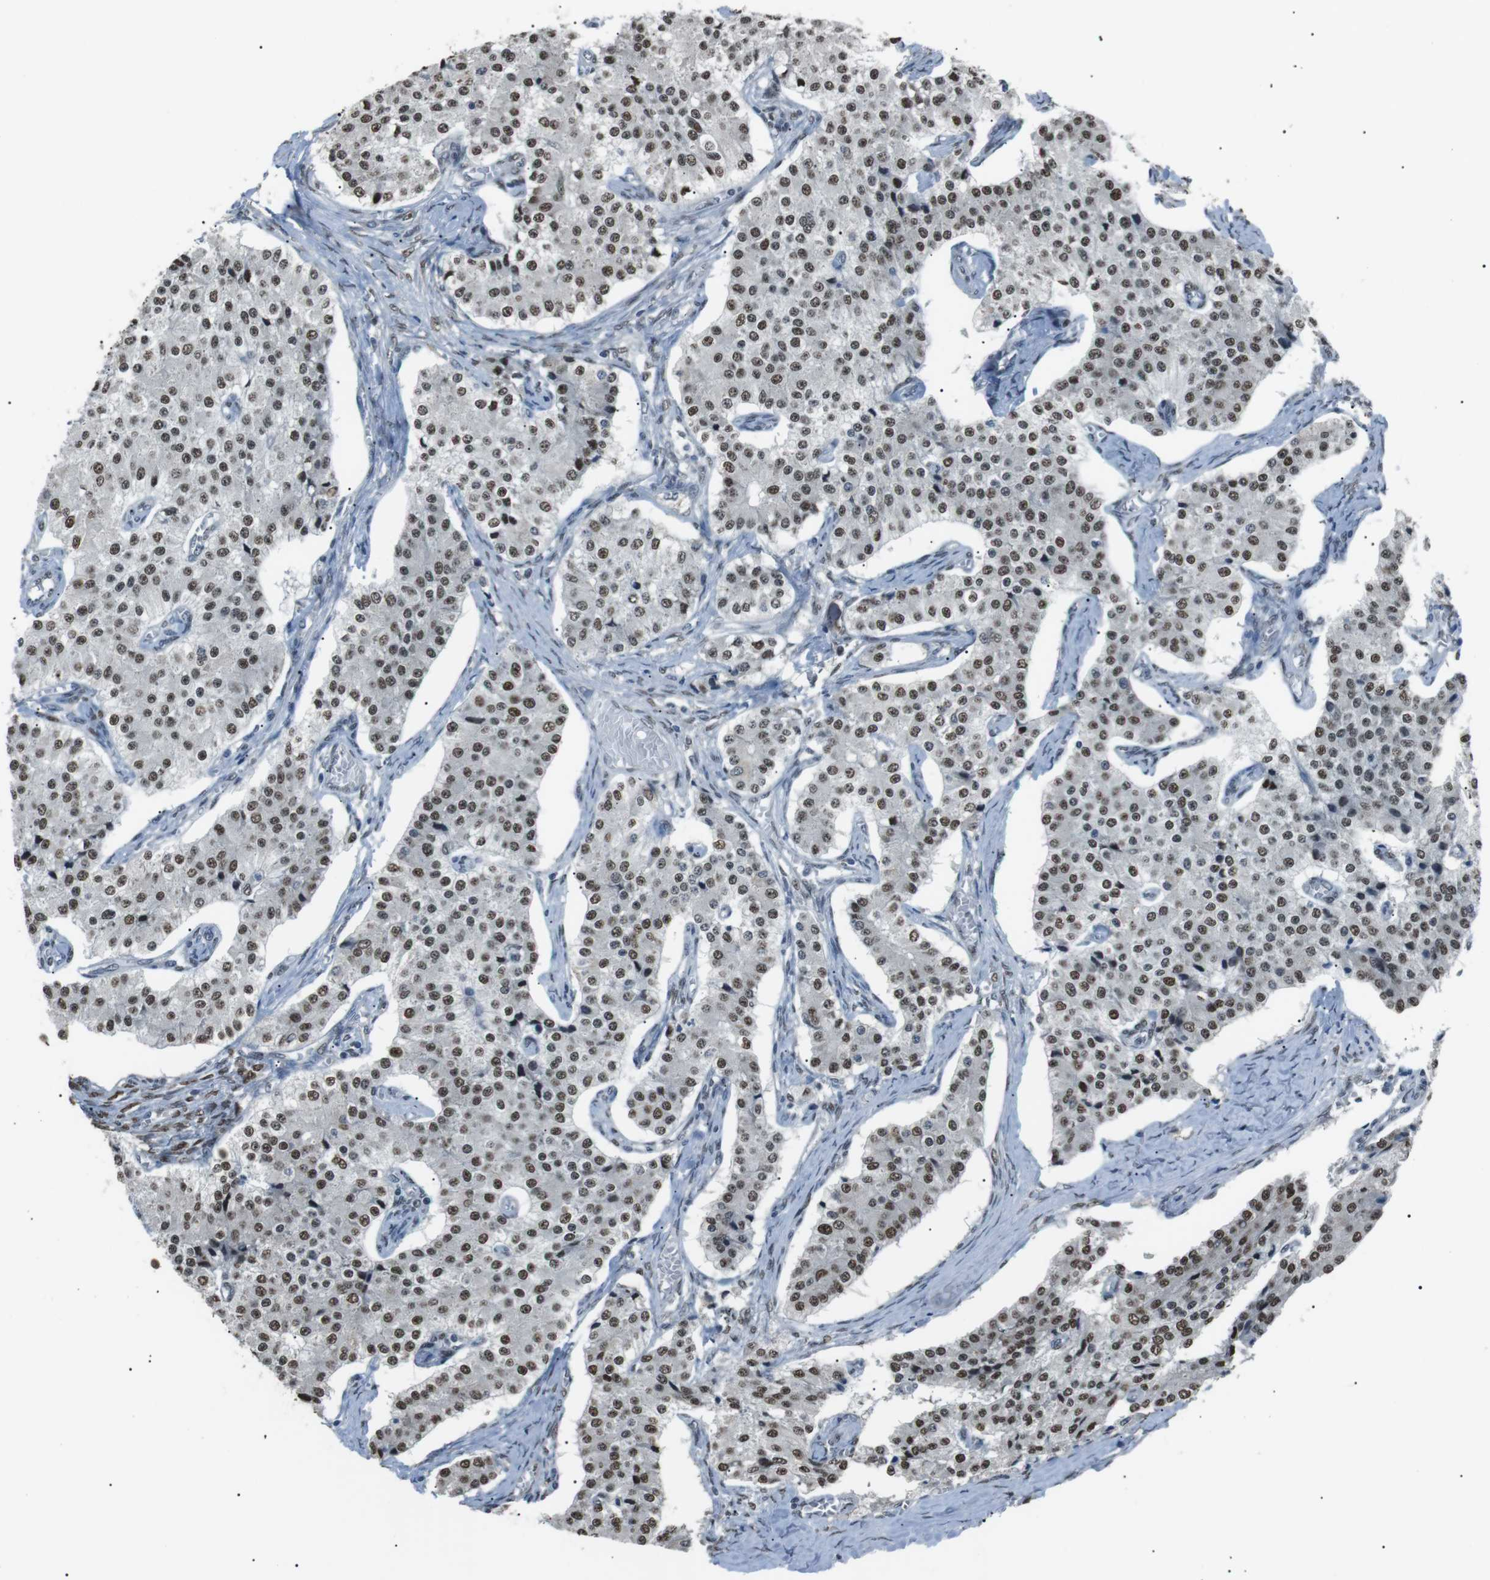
{"staining": {"intensity": "weak", "quantity": ">75%", "location": "nuclear"}, "tissue": "carcinoid", "cell_type": "Tumor cells", "image_type": "cancer", "snomed": [{"axis": "morphology", "description": "Carcinoid, malignant, NOS"}, {"axis": "topography", "description": "Colon"}], "caption": "Carcinoid stained with a protein marker displays weak staining in tumor cells.", "gene": "SRPK2", "patient": {"sex": "female", "age": 52}}